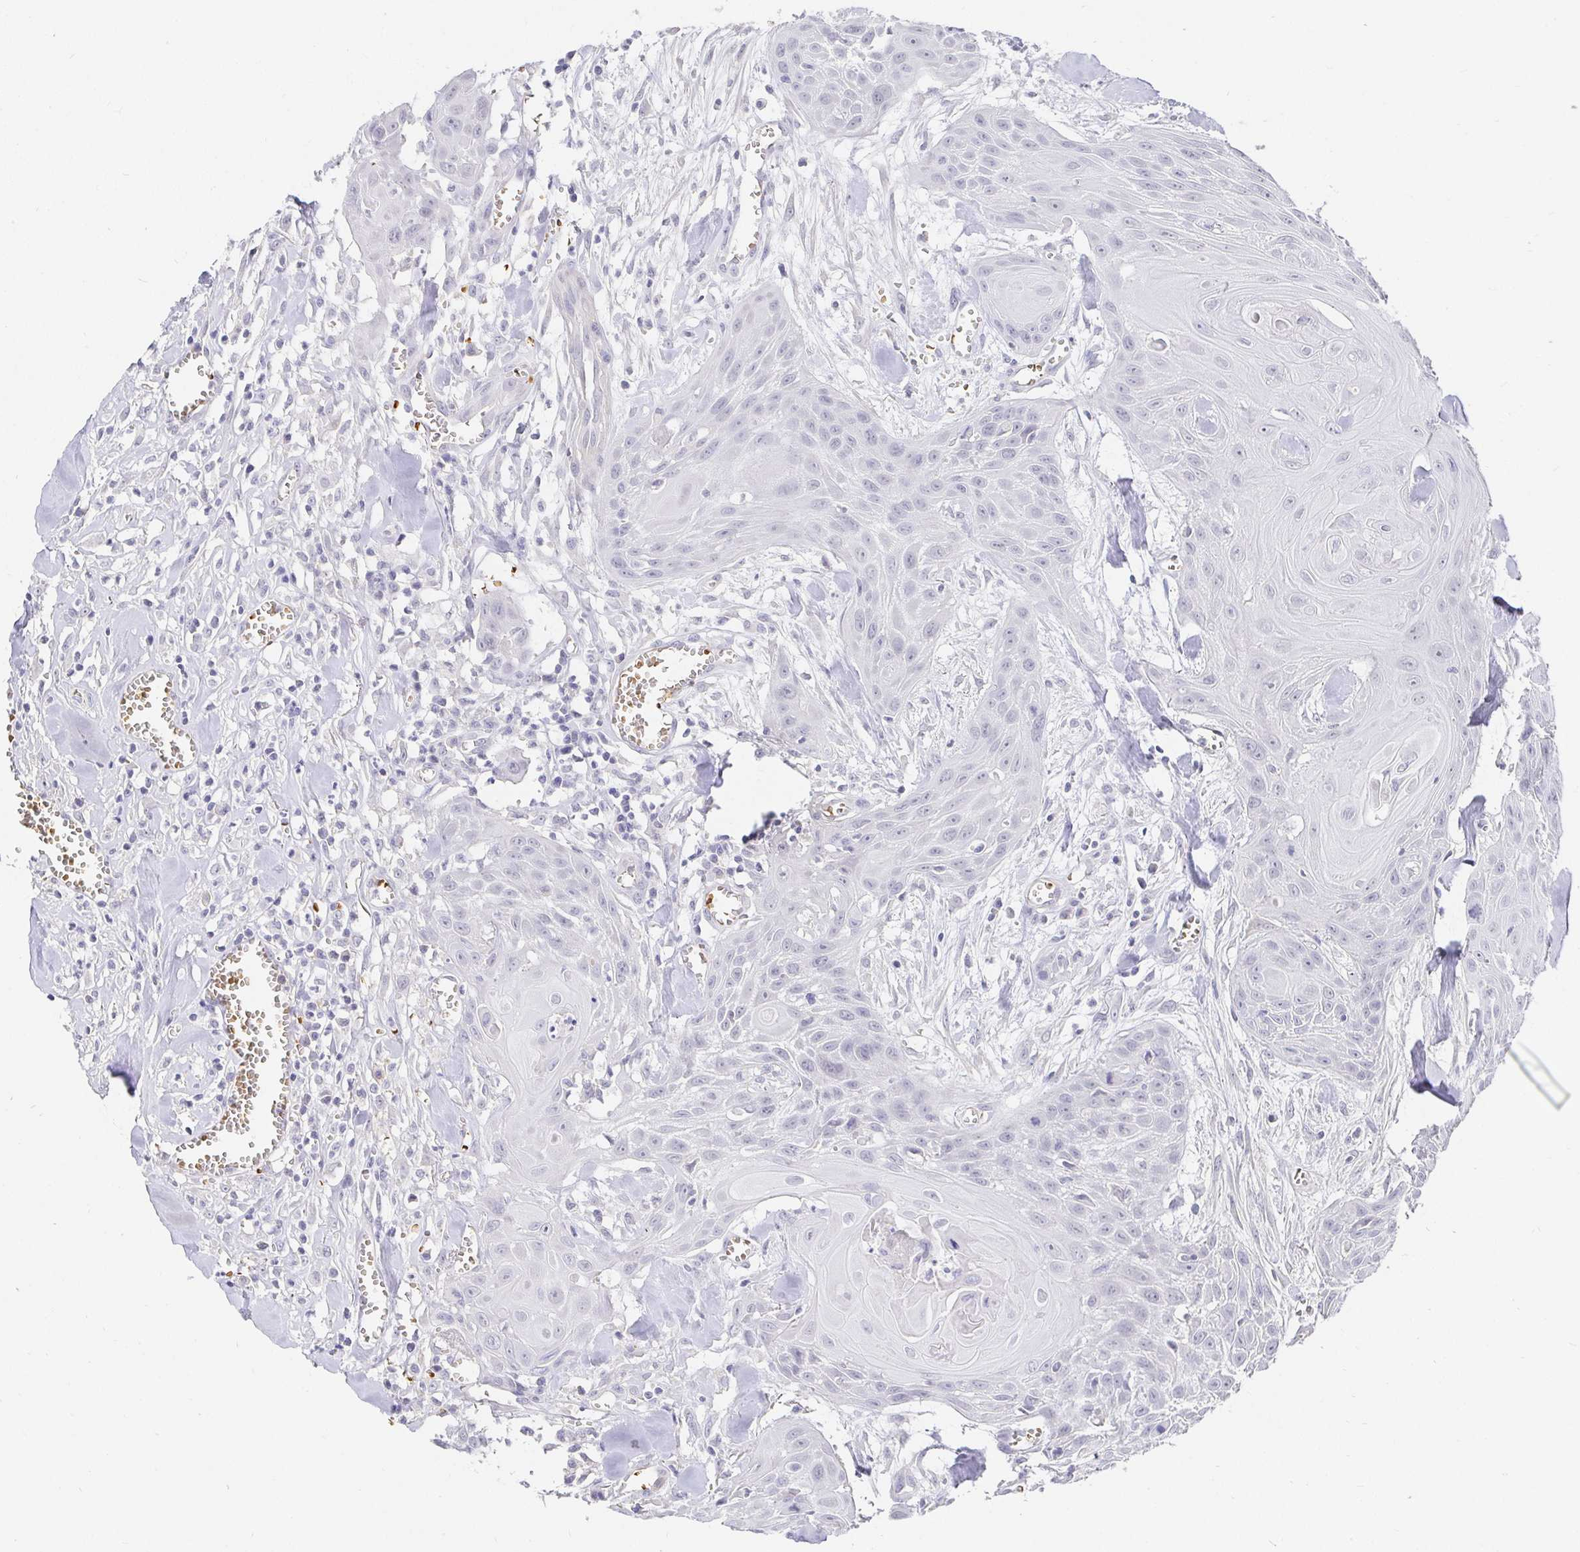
{"staining": {"intensity": "negative", "quantity": "none", "location": "none"}, "tissue": "head and neck cancer", "cell_type": "Tumor cells", "image_type": "cancer", "snomed": [{"axis": "morphology", "description": "Squamous cell carcinoma, NOS"}, {"axis": "topography", "description": "Lymph node"}, {"axis": "topography", "description": "Salivary gland"}, {"axis": "topography", "description": "Head-Neck"}], "caption": "Image shows no significant protein expression in tumor cells of head and neck cancer.", "gene": "FGF21", "patient": {"sex": "female", "age": 74}}